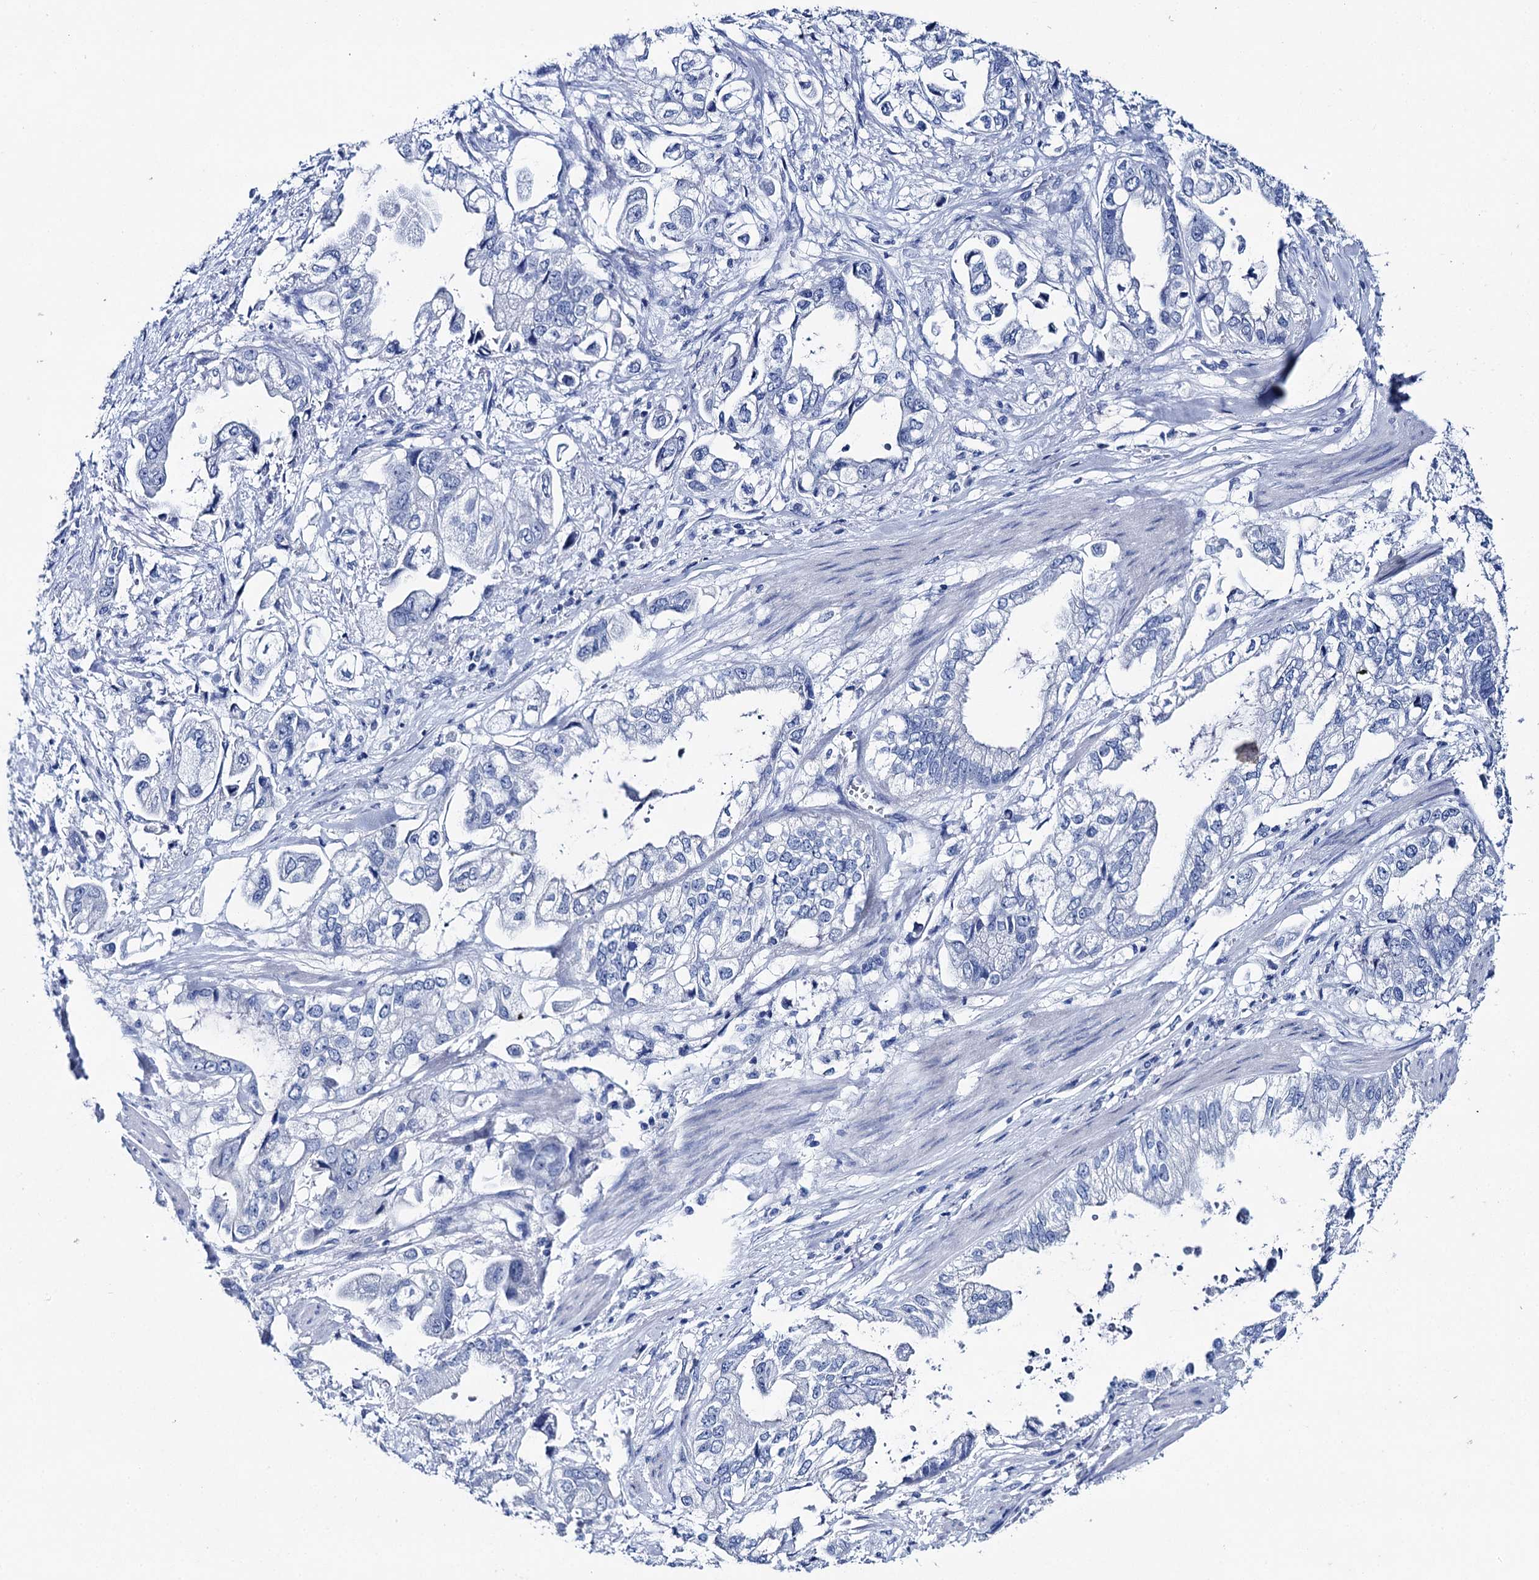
{"staining": {"intensity": "negative", "quantity": "none", "location": "none"}, "tissue": "stomach cancer", "cell_type": "Tumor cells", "image_type": "cancer", "snomed": [{"axis": "morphology", "description": "Adenocarcinoma, NOS"}, {"axis": "topography", "description": "Stomach"}], "caption": "Immunohistochemical staining of stomach cancer (adenocarcinoma) reveals no significant staining in tumor cells. The staining was performed using DAB to visualize the protein expression in brown, while the nuclei were stained in blue with hematoxylin (Magnification: 20x).", "gene": "BRINP1", "patient": {"sex": "male", "age": 62}}